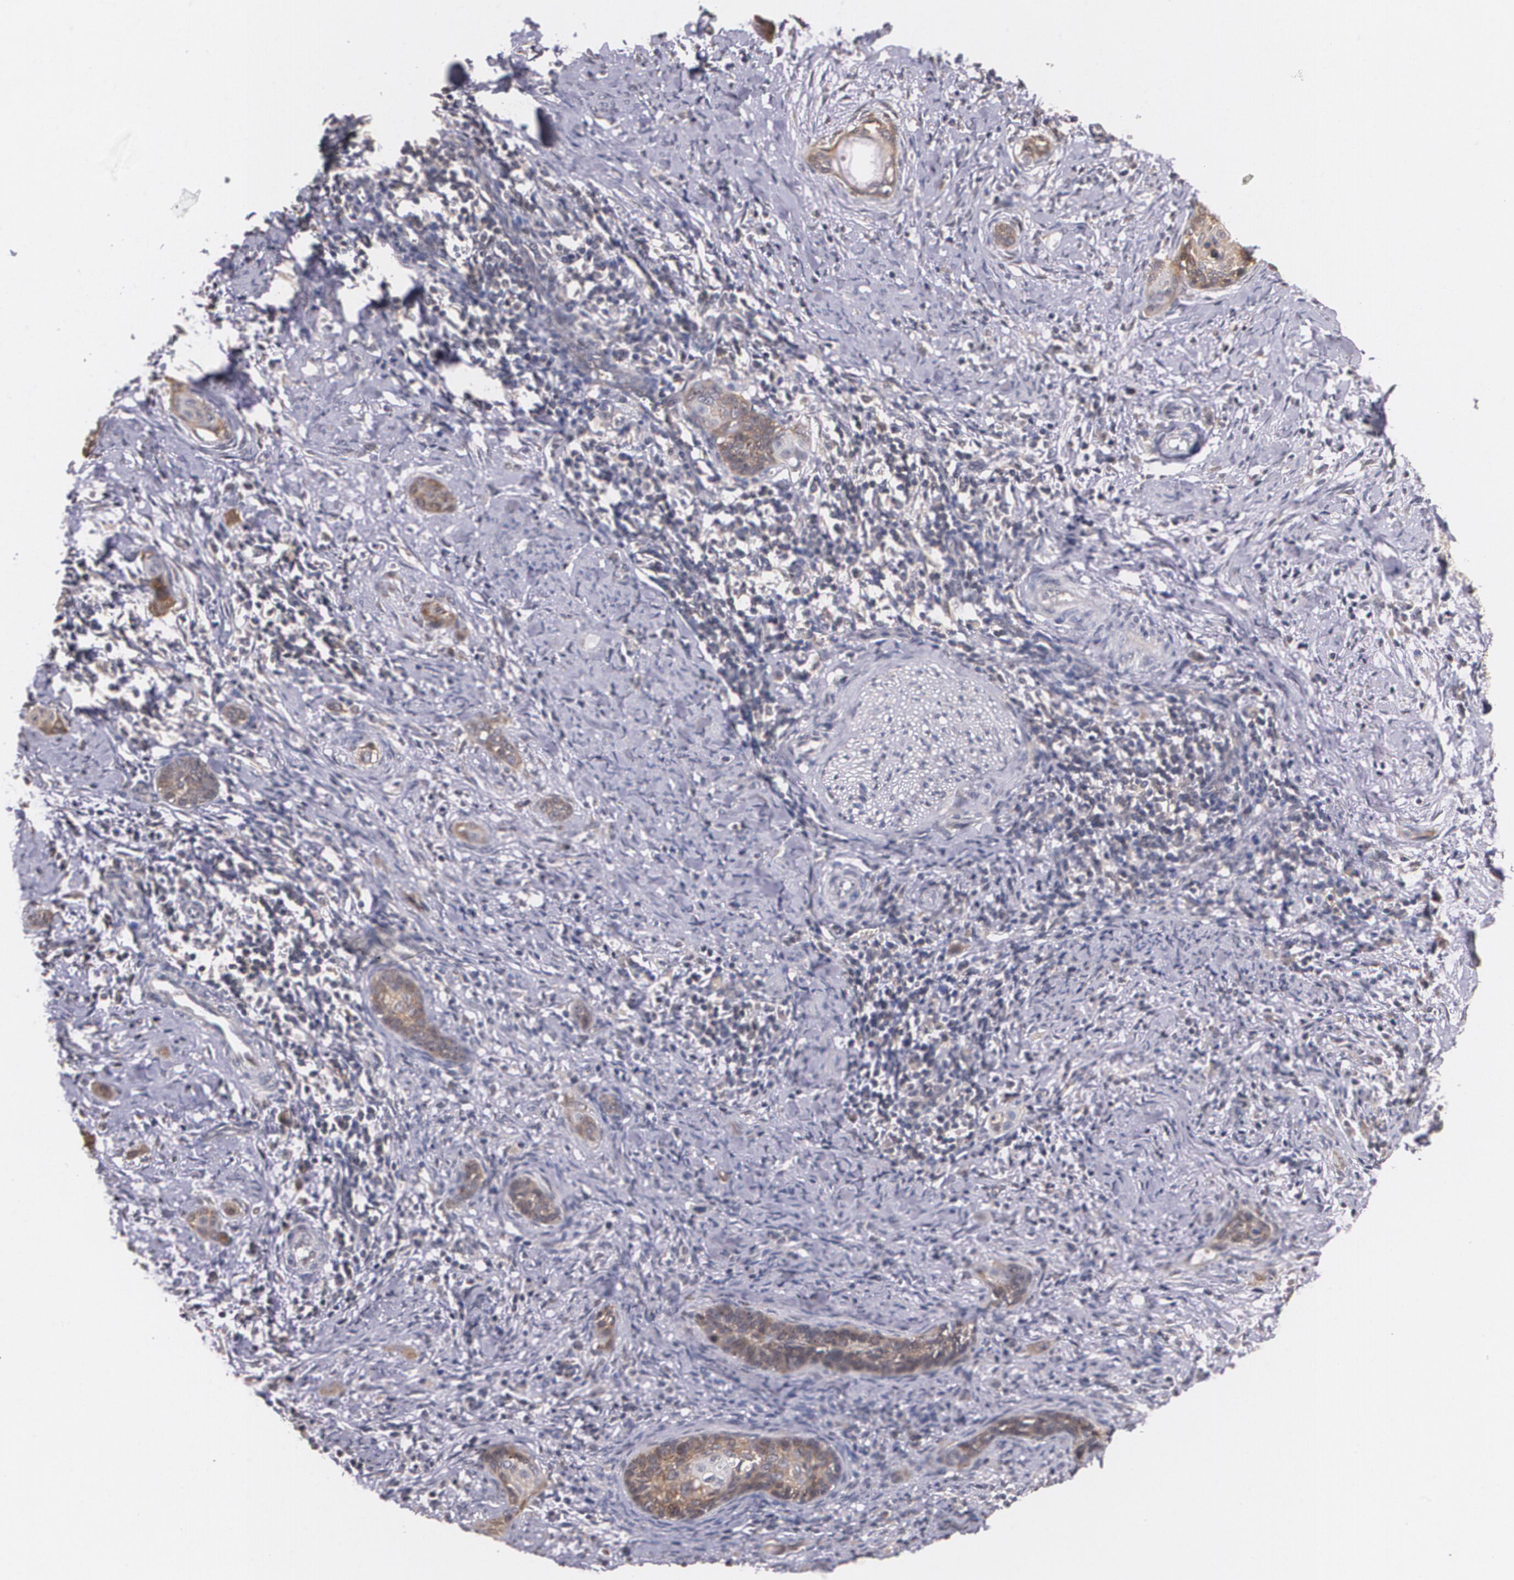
{"staining": {"intensity": "moderate", "quantity": ">75%", "location": "cytoplasmic/membranous"}, "tissue": "cervical cancer", "cell_type": "Tumor cells", "image_type": "cancer", "snomed": [{"axis": "morphology", "description": "Squamous cell carcinoma, NOS"}, {"axis": "topography", "description": "Cervix"}], "caption": "A micrograph of human squamous cell carcinoma (cervical) stained for a protein reveals moderate cytoplasmic/membranous brown staining in tumor cells.", "gene": "IFNGR2", "patient": {"sex": "female", "age": 33}}